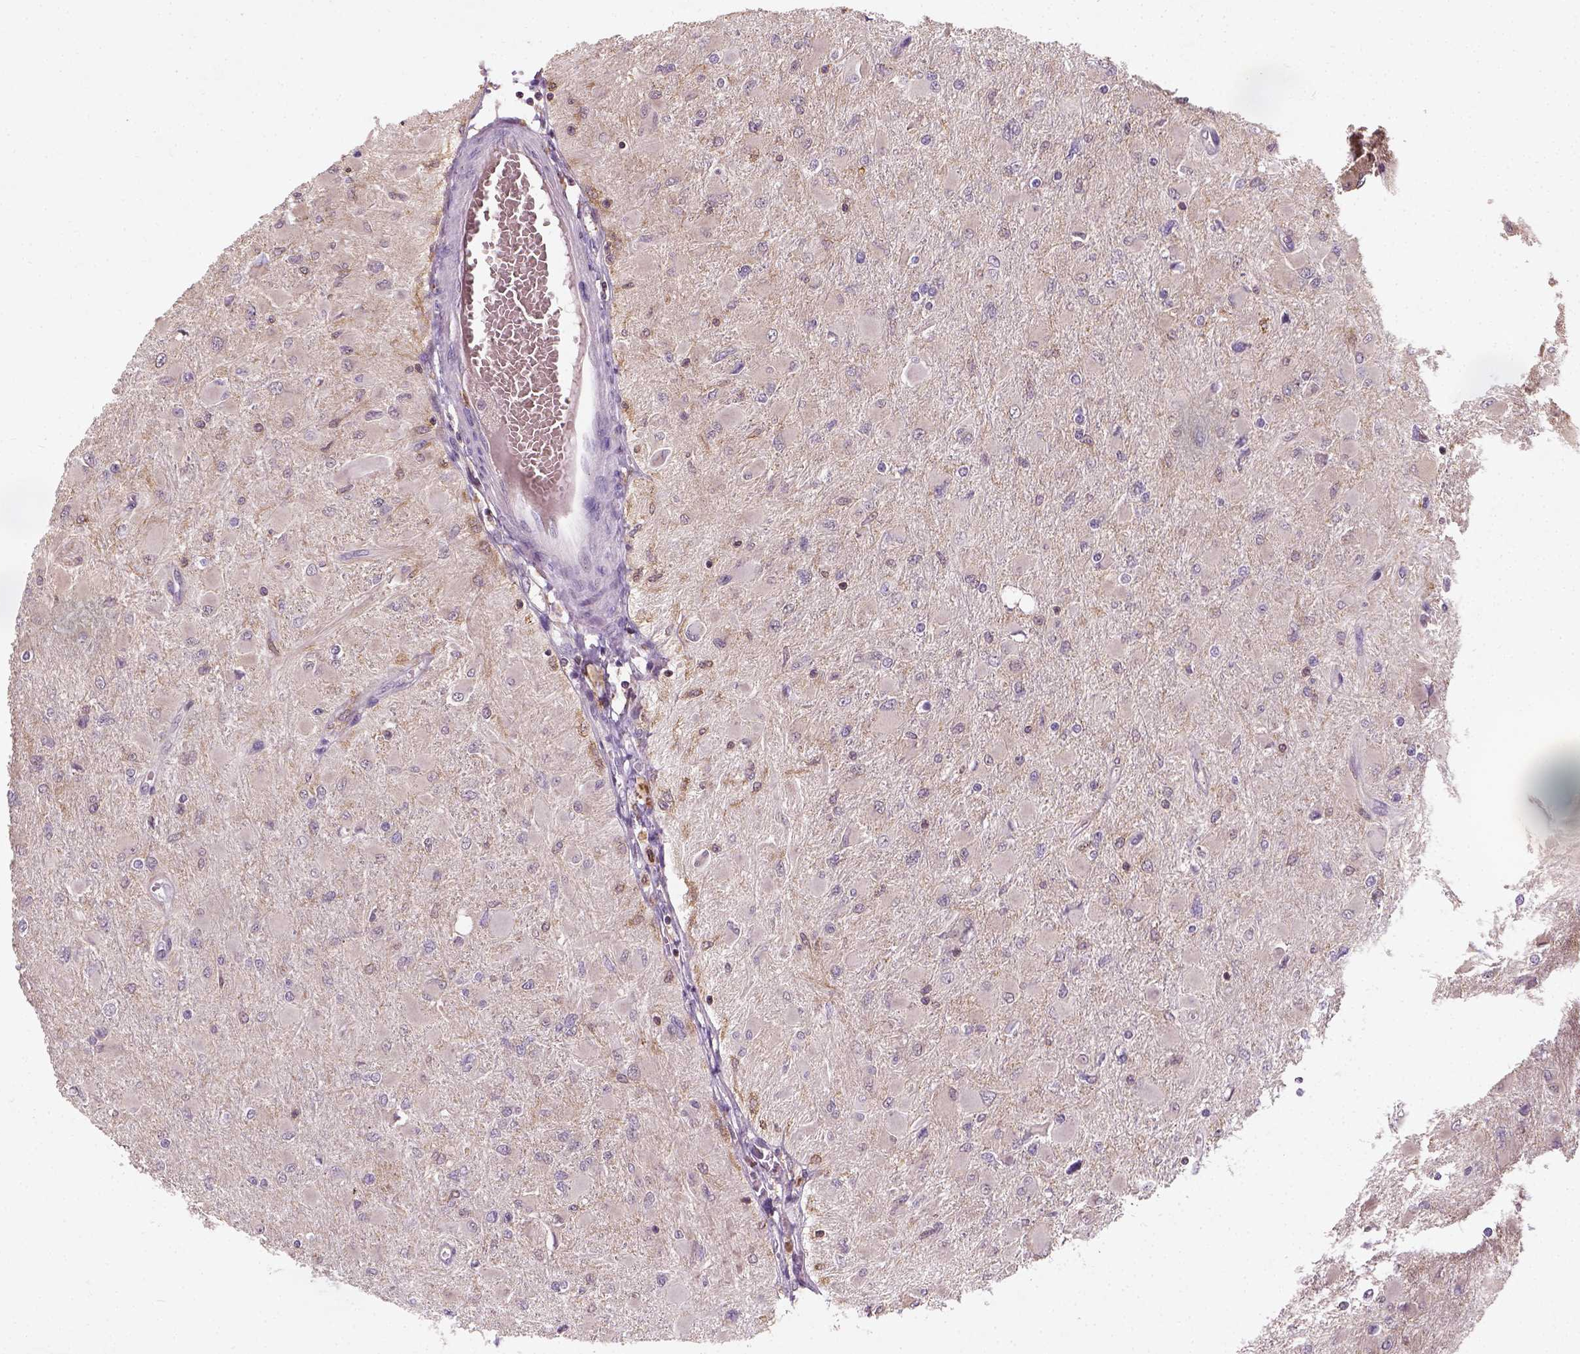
{"staining": {"intensity": "negative", "quantity": "none", "location": "none"}, "tissue": "glioma", "cell_type": "Tumor cells", "image_type": "cancer", "snomed": [{"axis": "morphology", "description": "Glioma, malignant, High grade"}, {"axis": "topography", "description": "Cerebral cortex"}], "caption": "Tumor cells show no significant positivity in glioma. The staining was performed using DAB to visualize the protein expression in brown, while the nuclei were stained in blue with hematoxylin (Magnification: 20x).", "gene": "CAMKK1", "patient": {"sex": "female", "age": 36}}